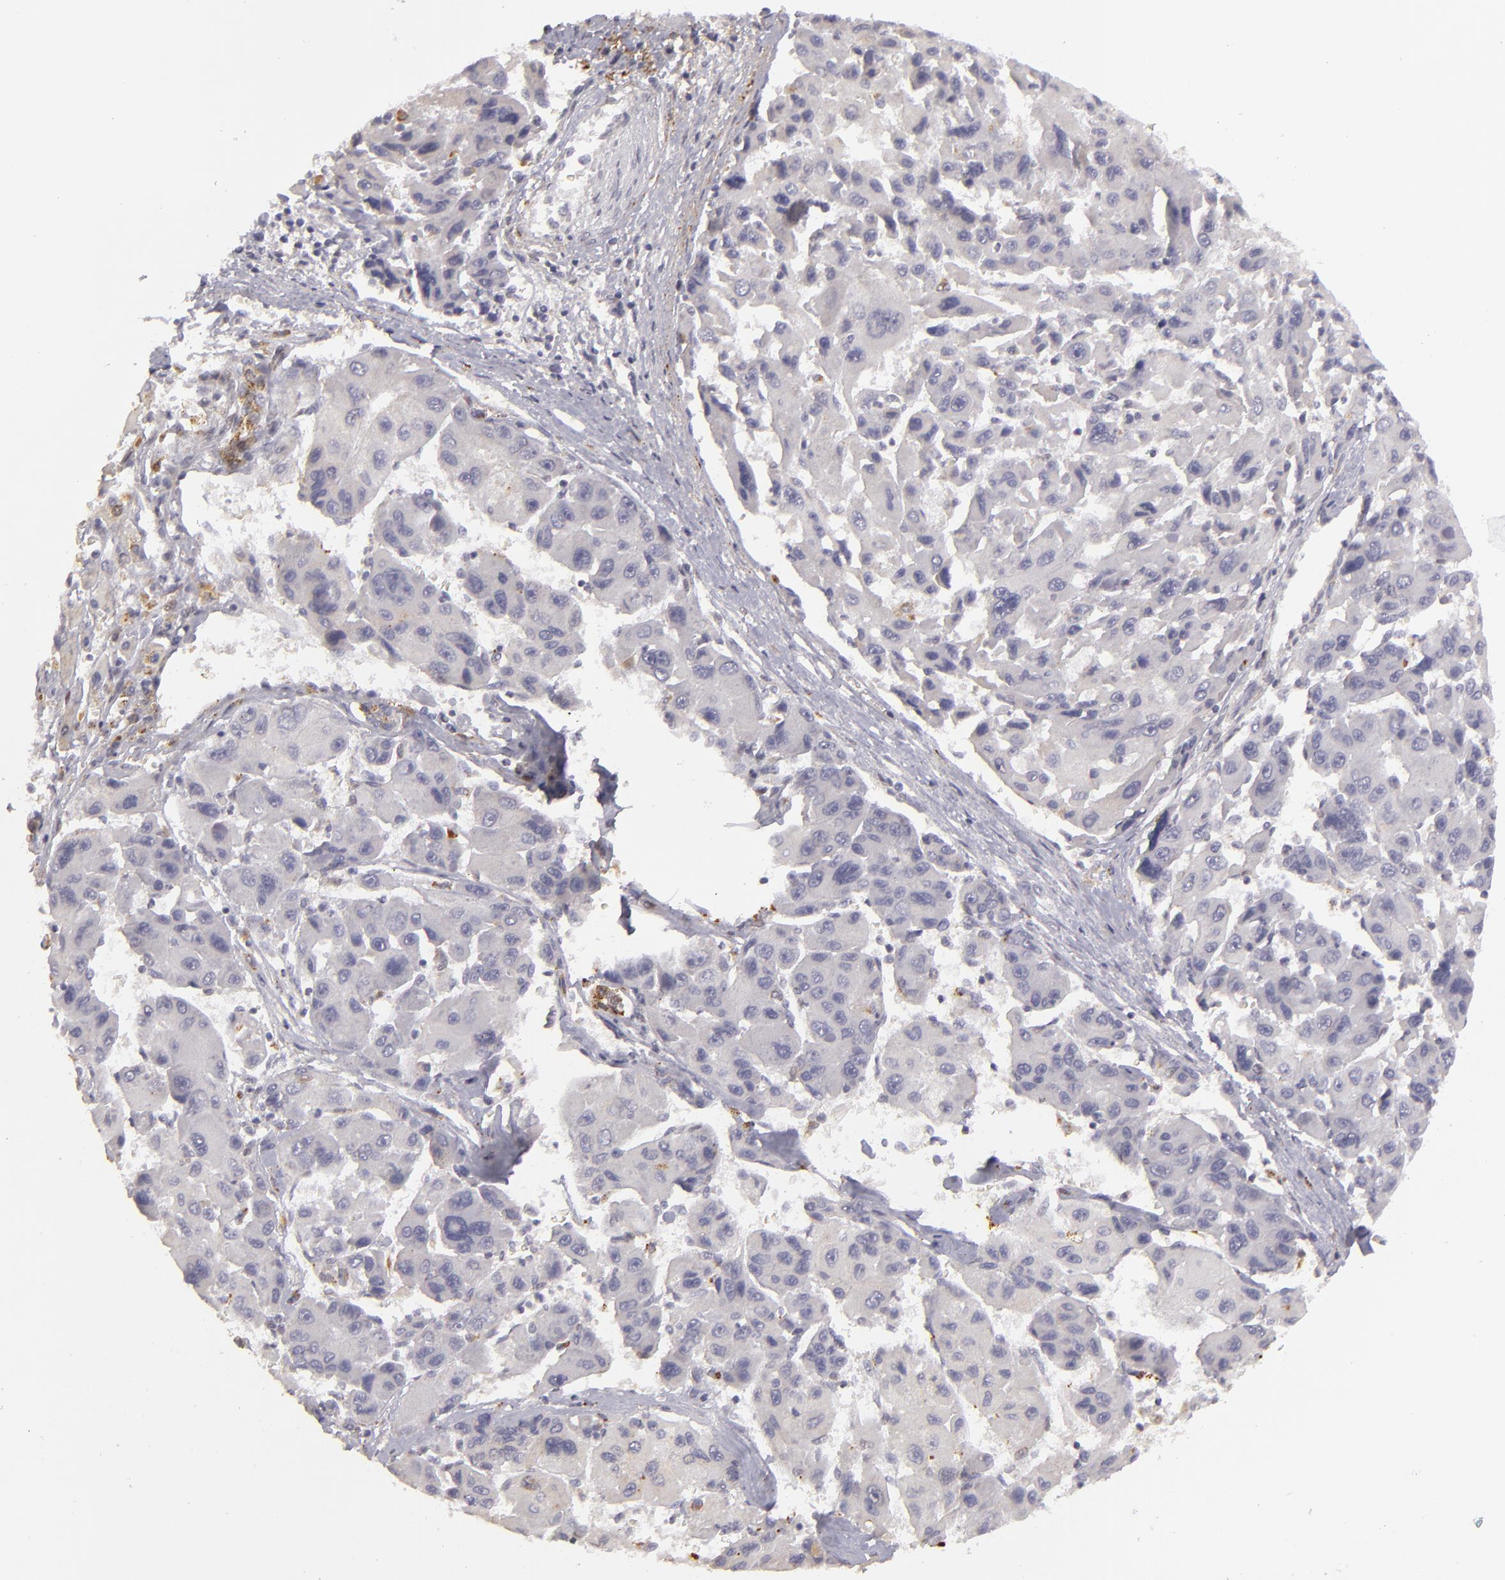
{"staining": {"intensity": "negative", "quantity": "none", "location": "none"}, "tissue": "liver cancer", "cell_type": "Tumor cells", "image_type": "cancer", "snomed": [{"axis": "morphology", "description": "Carcinoma, Hepatocellular, NOS"}, {"axis": "topography", "description": "Liver"}], "caption": "A micrograph of human liver cancer (hepatocellular carcinoma) is negative for staining in tumor cells.", "gene": "EFS", "patient": {"sex": "male", "age": 64}}